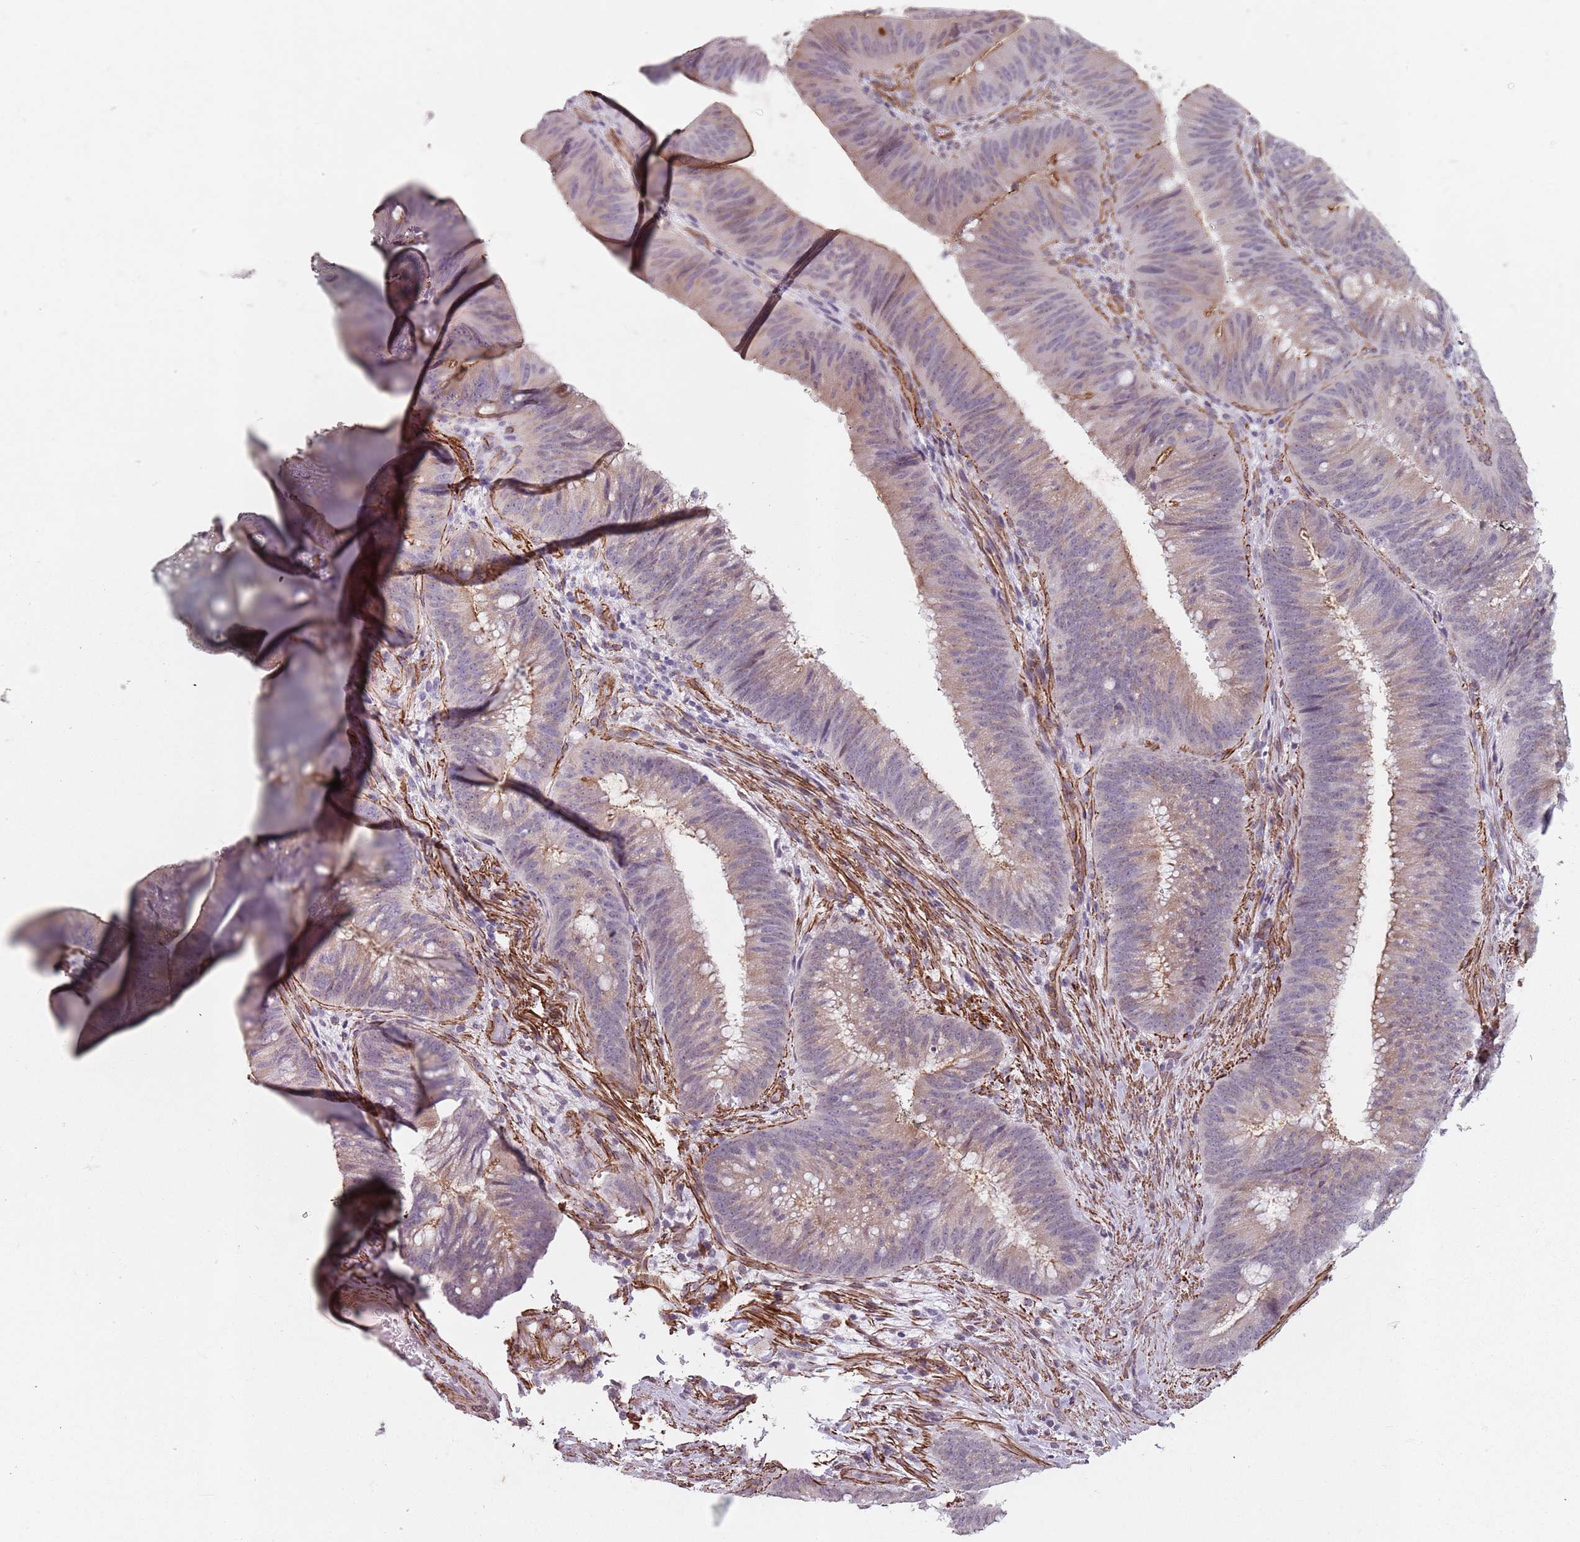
{"staining": {"intensity": "weak", "quantity": "25%-75%", "location": "cytoplasmic/membranous"}, "tissue": "colorectal cancer", "cell_type": "Tumor cells", "image_type": "cancer", "snomed": [{"axis": "morphology", "description": "Adenocarcinoma, NOS"}, {"axis": "topography", "description": "Colon"}], "caption": "Tumor cells show weak cytoplasmic/membranous positivity in approximately 25%-75% of cells in adenocarcinoma (colorectal).", "gene": "TMC4", "patient": {"sex": "female", "age": 43}}